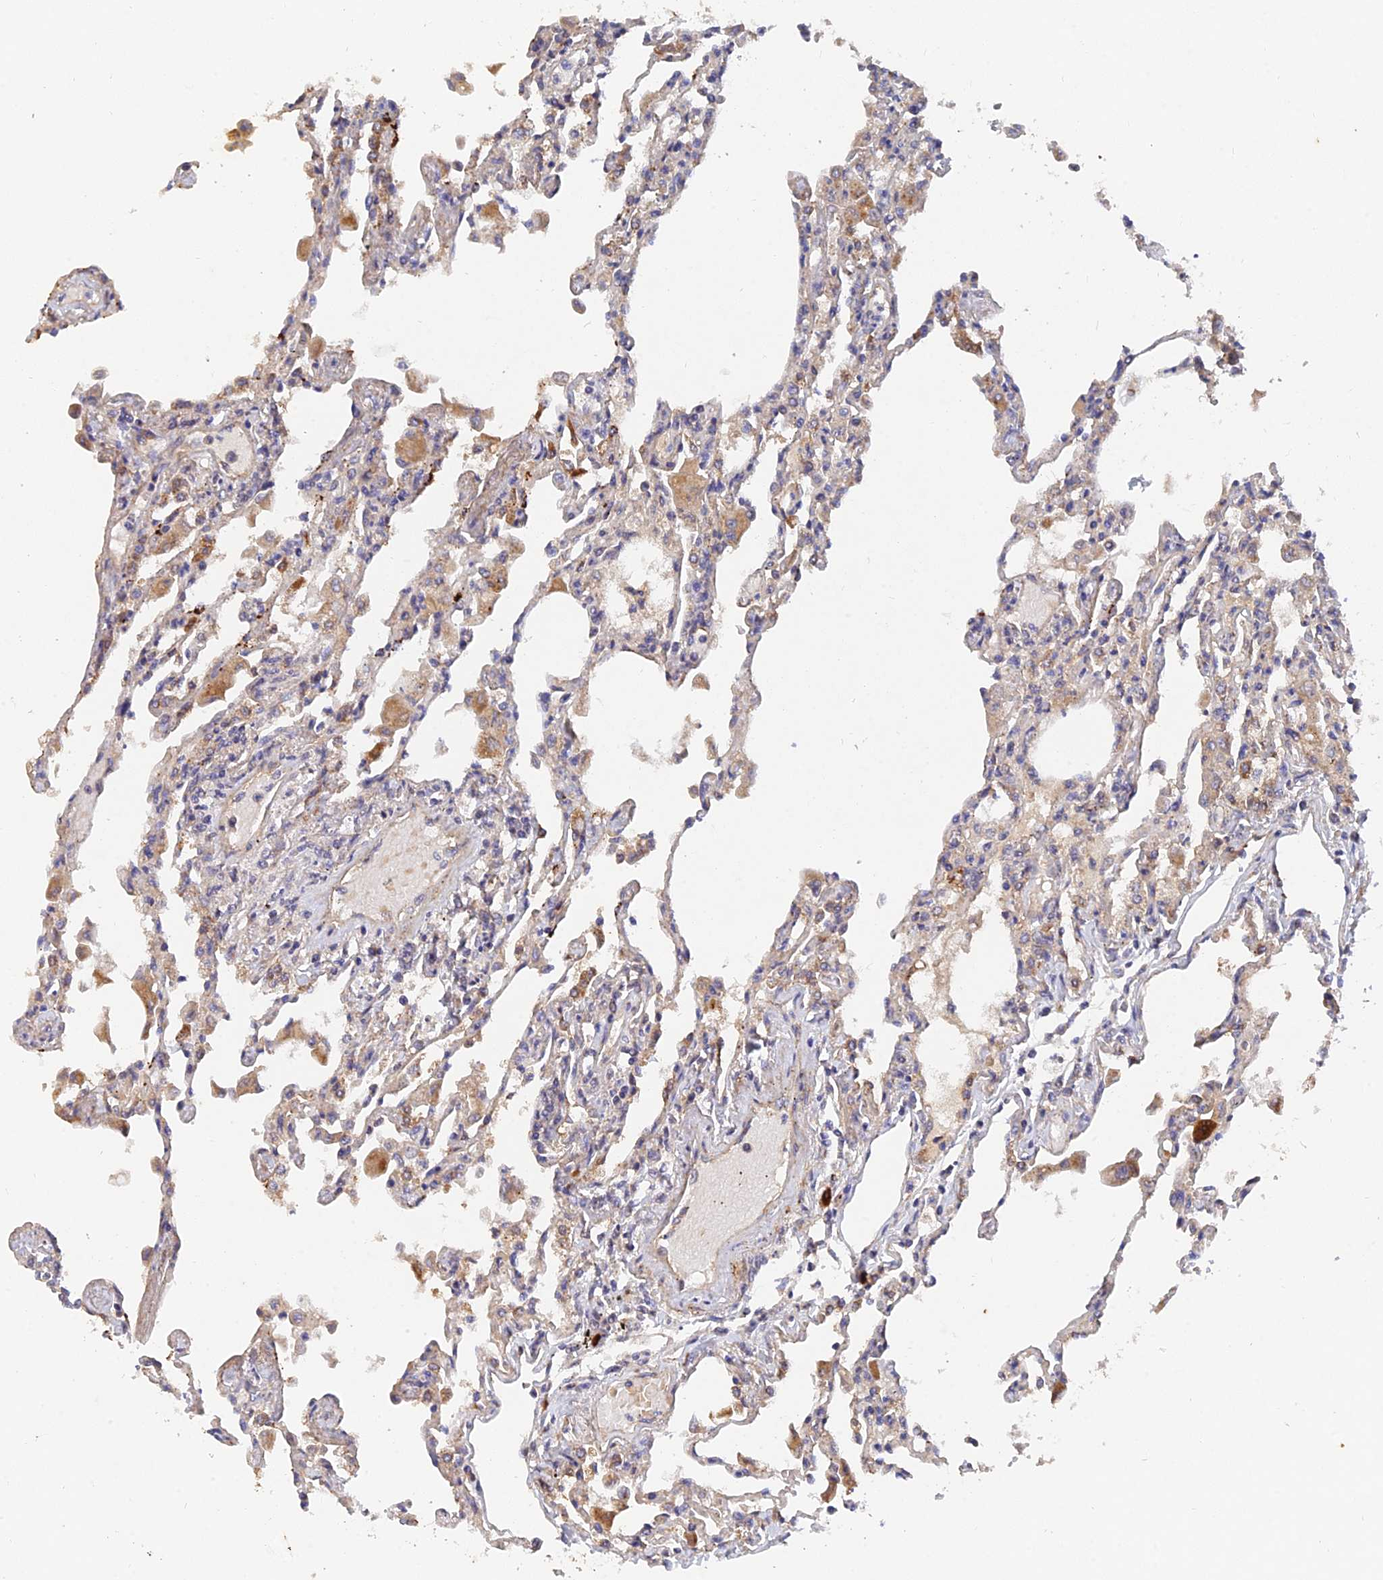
{"staining": {"intensity": "weak", "quantity": "25%-75%", "location": "cytoplasmic/membranous"}, "tissue": "lung", "cell_type": "Alveolar cells", "image_type": "normal", "snomed": [{"axis": "morphology", "description": "Normal tissue, NOS"}, {"axis": "topography", "description": "Bronchus"}, {"axis": "topography", "description": "Lung"}], "caption": "Weak cytoplasmic/membranous protein expression is seen in approximately 25%-75% of alveolar cells in lung.", "gene": "SLC38A11", "patient": {"sex": "female", "age": 49}}